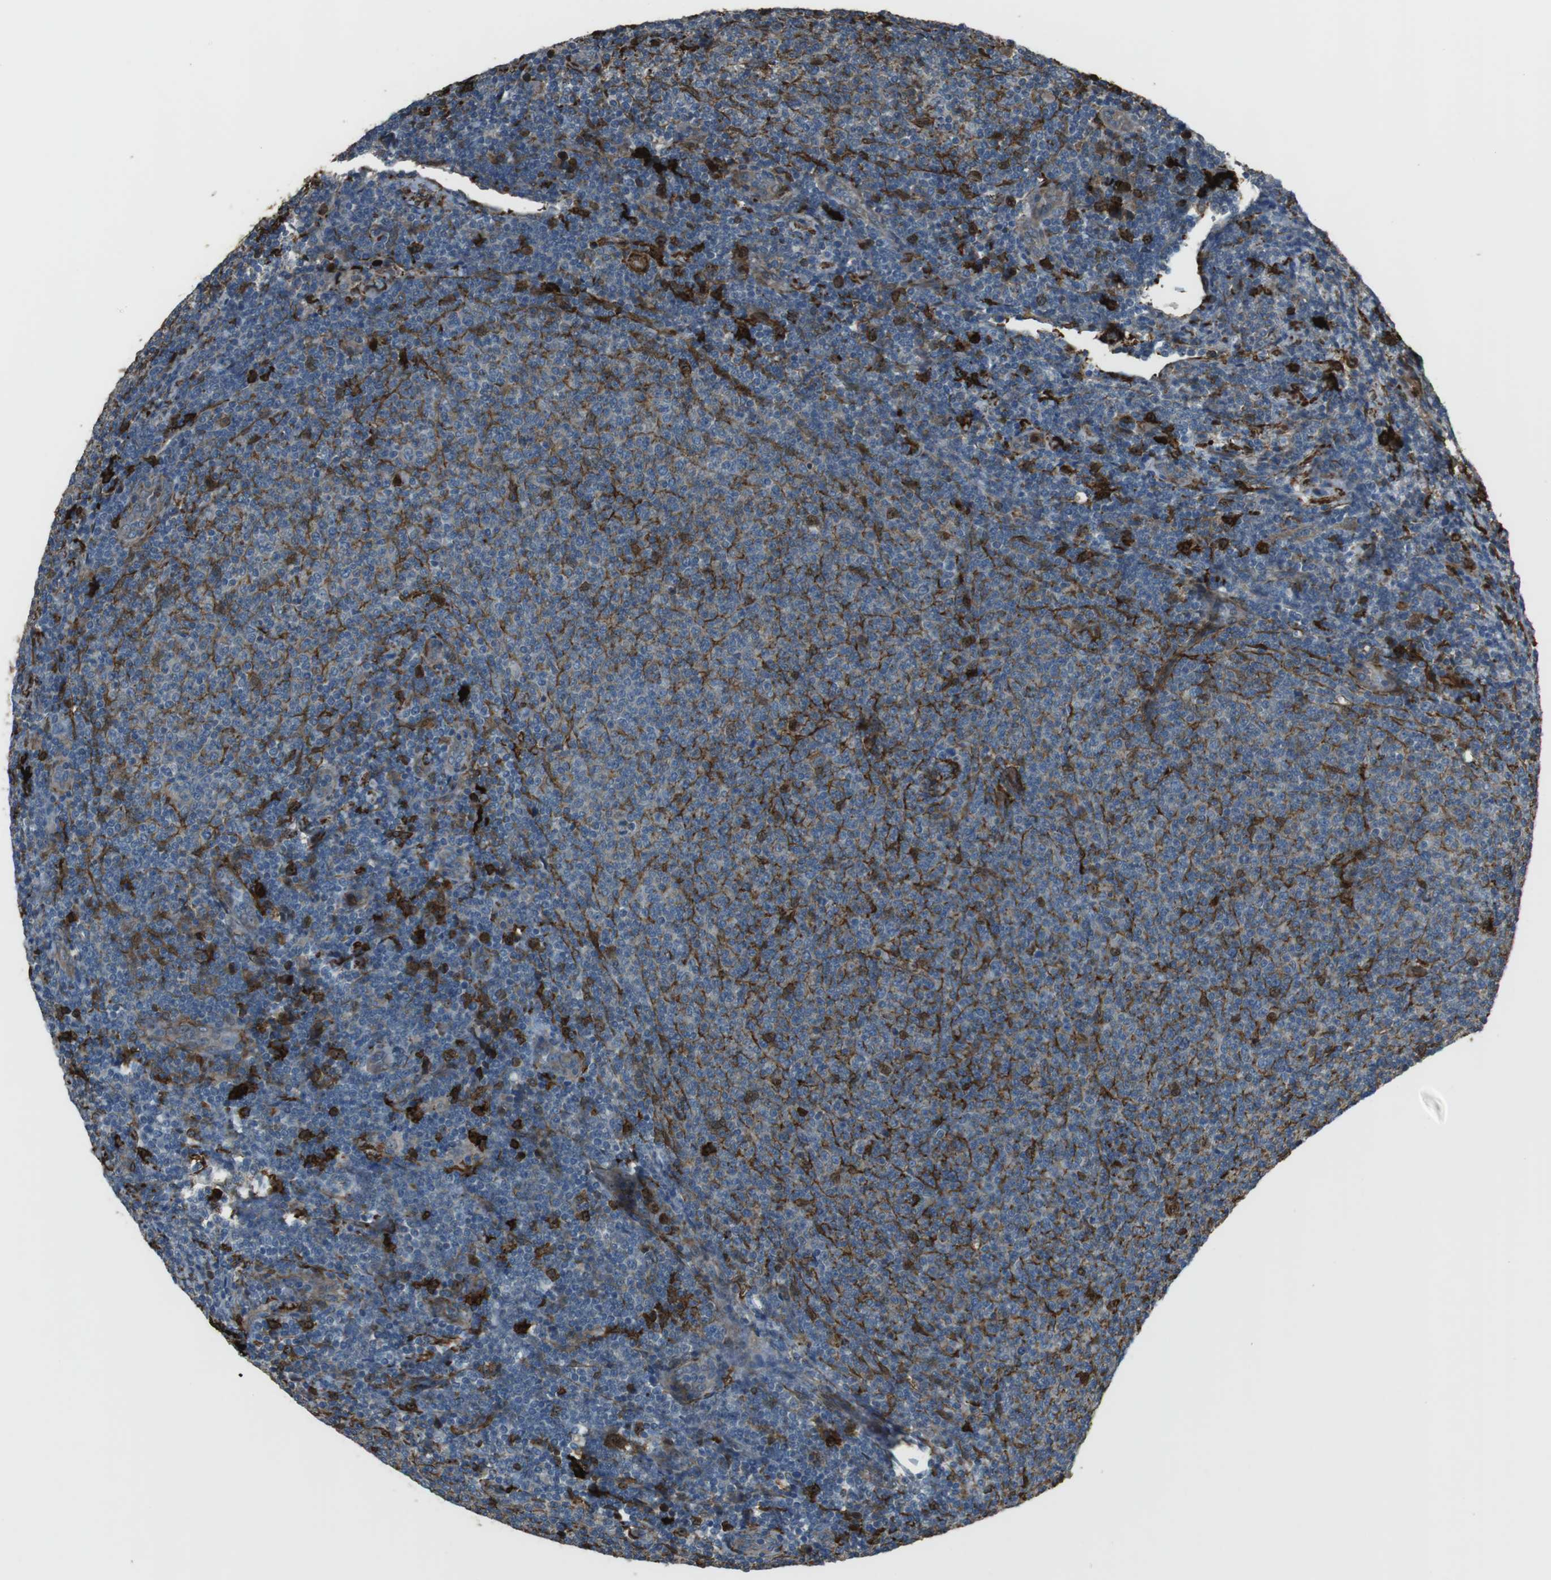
{"staining": {"intensity": "weak", "quantity": "<25%", "location": "cytoplasmic/membranous"}, "tissue": "lymphoma", "cell_type": "Tumor cells", "image_type": "cancer", "snomed": [{"axis": "morphology", "description": "Malignant lymphoma, non-Hodgkin's type, Low grade"}, {"axis": "topography", "description": "Lymph node"}], "caption": "The histopathology image reveals no staining of tumor cells in lymphoma.", "gene": "SFT2D1", "patient": {"sex": "male", "age": 66}}